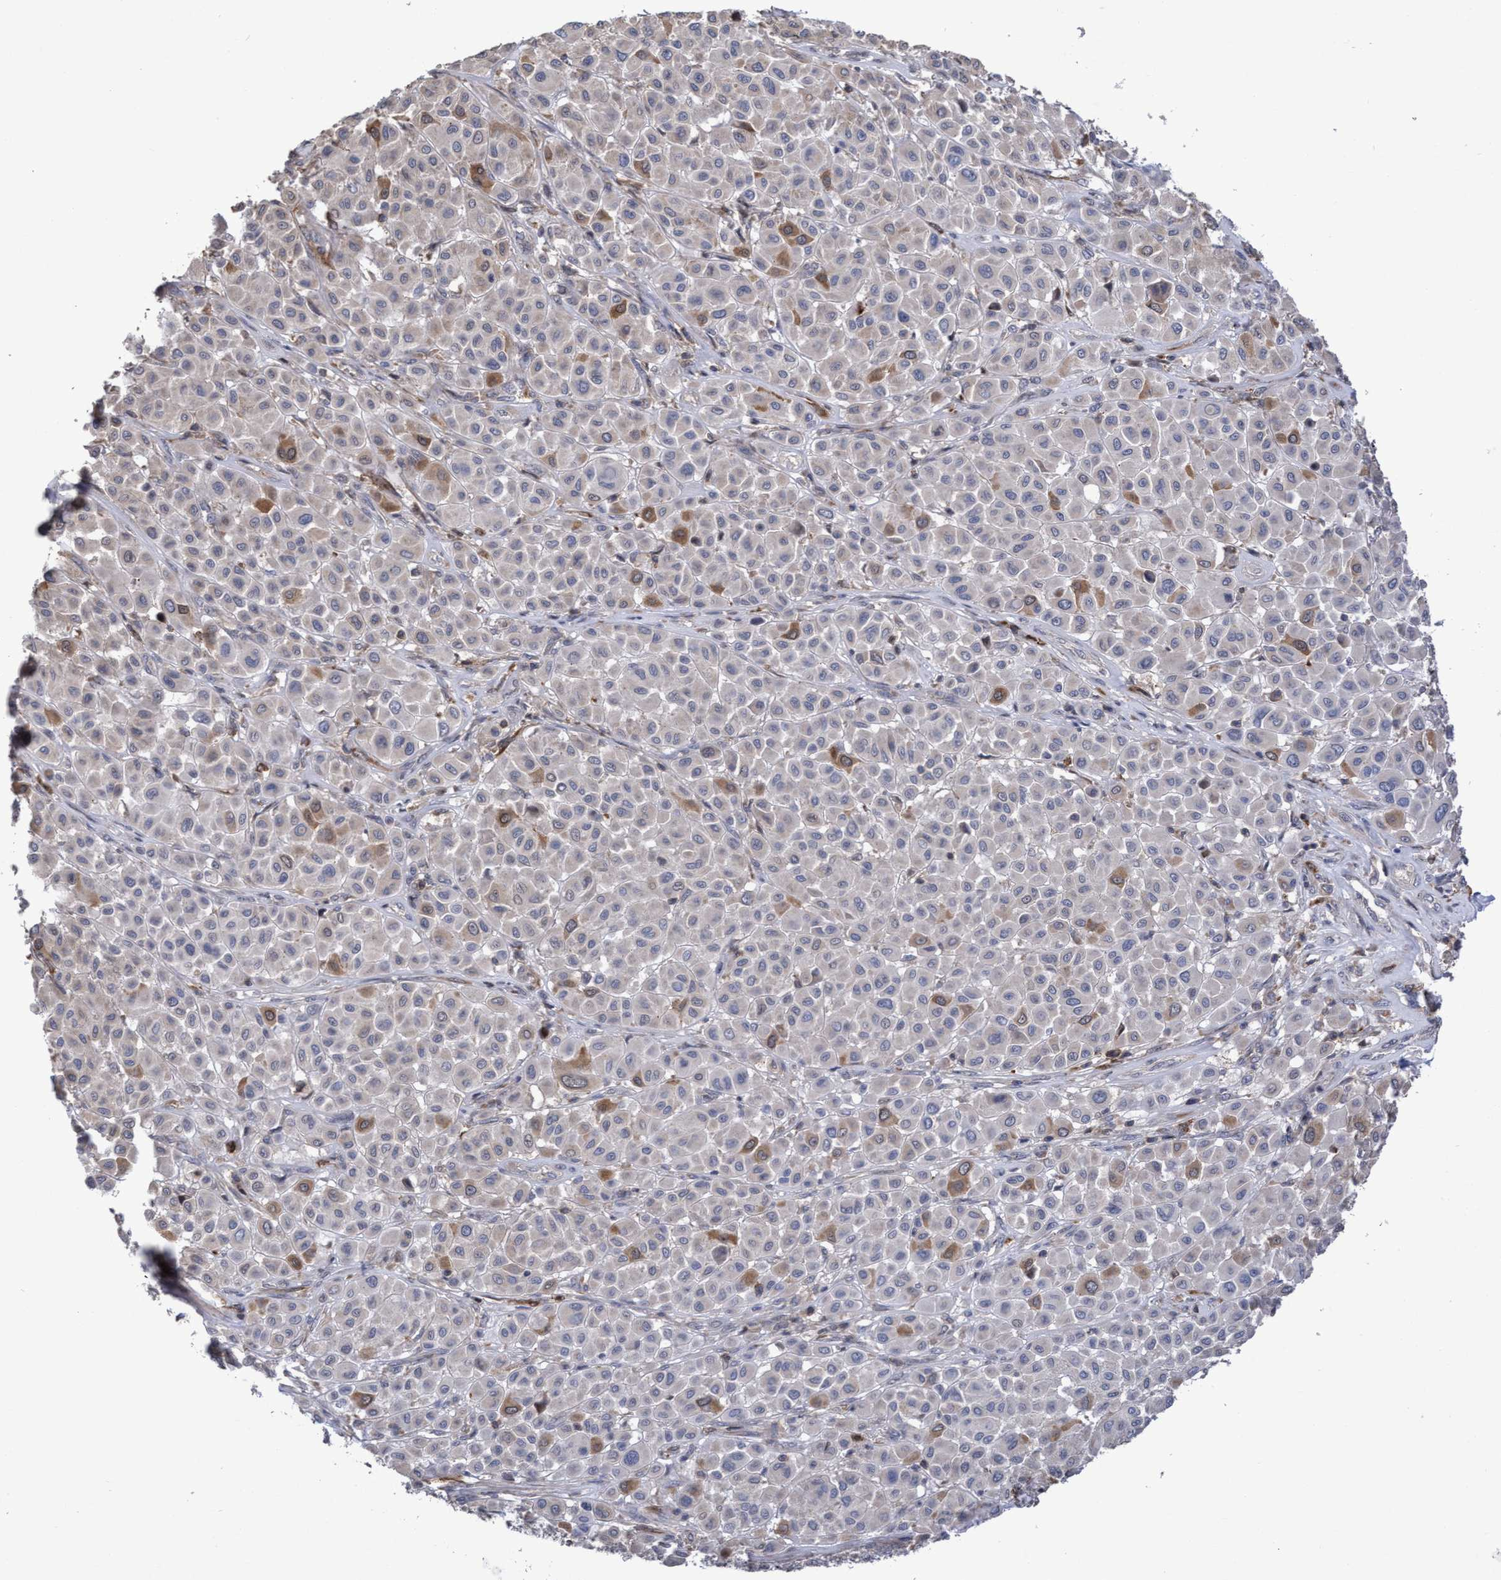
{"staining": {"intensity": "moderate", "quantity": "<25%", "location": "cytoplasmic/membranous"}, "tissue": "melanoma", "cell_type": "Tumor cells", "image_type": "cancer", "snomed": [{"axis": "morphology", "description": "Malignant melanoma, Metastatic site"}, {"axis": "topography", "description": "Soft tissue"}], "caption": "This histopathology image exhibits immunohistochemistry staining of human melanoma, with low moderate cytoplasmic/membranous expression in approximately <25% of tumor cells.", "gene": "SLBP", "patient": {"sex": "male", "age": 41}}